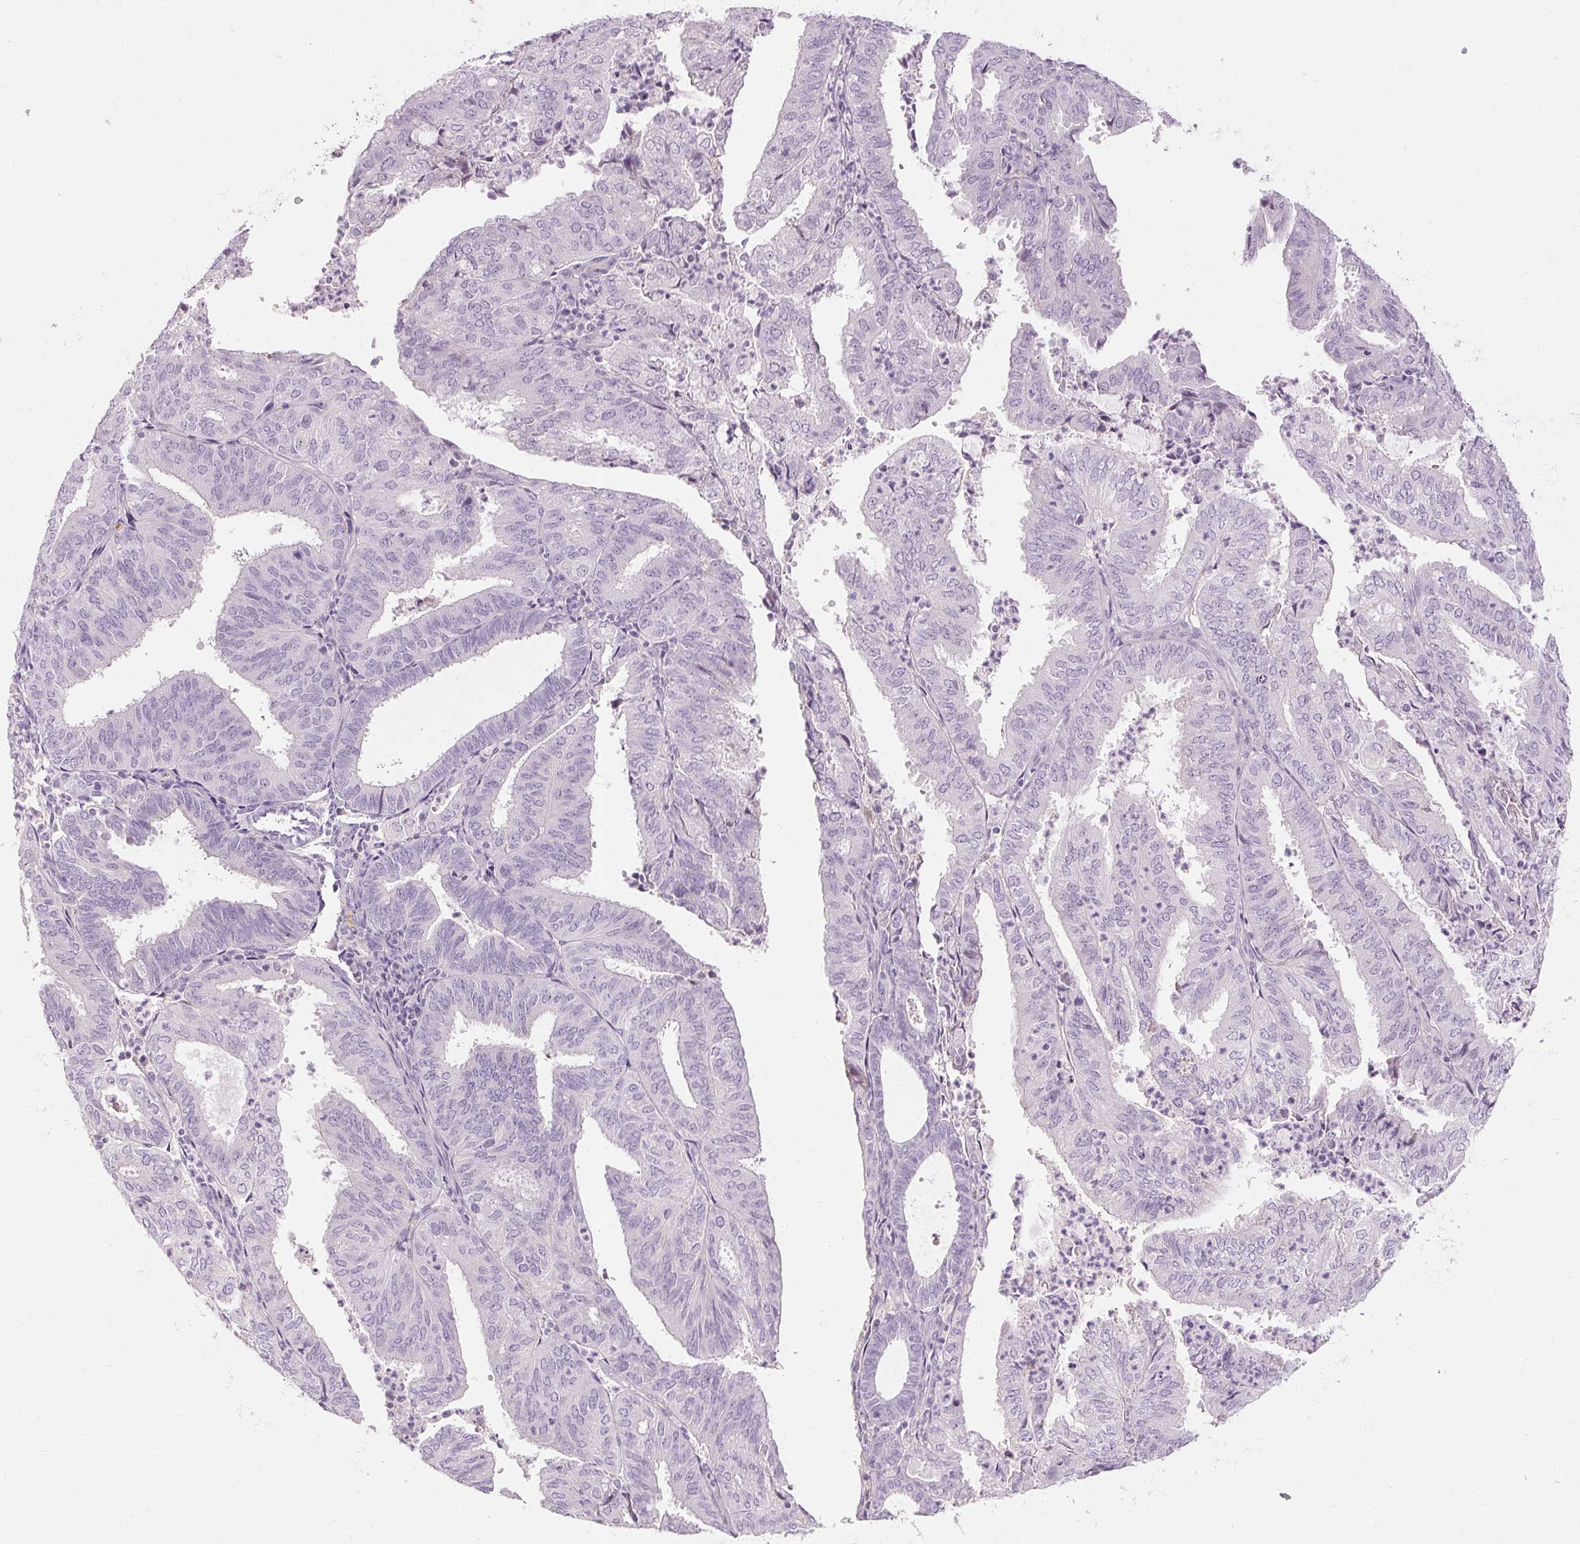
{"staining": {"intensity": "negative", "quantity": "none", "location": "none"}, "tissue": "endometrial cancer", "cell_type": "Tumor cells", "image_type": "cancer", "snomed": [{"axis": "morphology", "description": "Adenocarcinoma, NOS"}, {"axis": "topography", "description": "Uterus"}], "caption": "This is an immunohistochemistry (IHC) micrograph of adenocarcinoma (endometrial). There is no positivity in tumor cells.", "gene": "NFE2L3", "patient": {"sex": "female", "age": 60}}